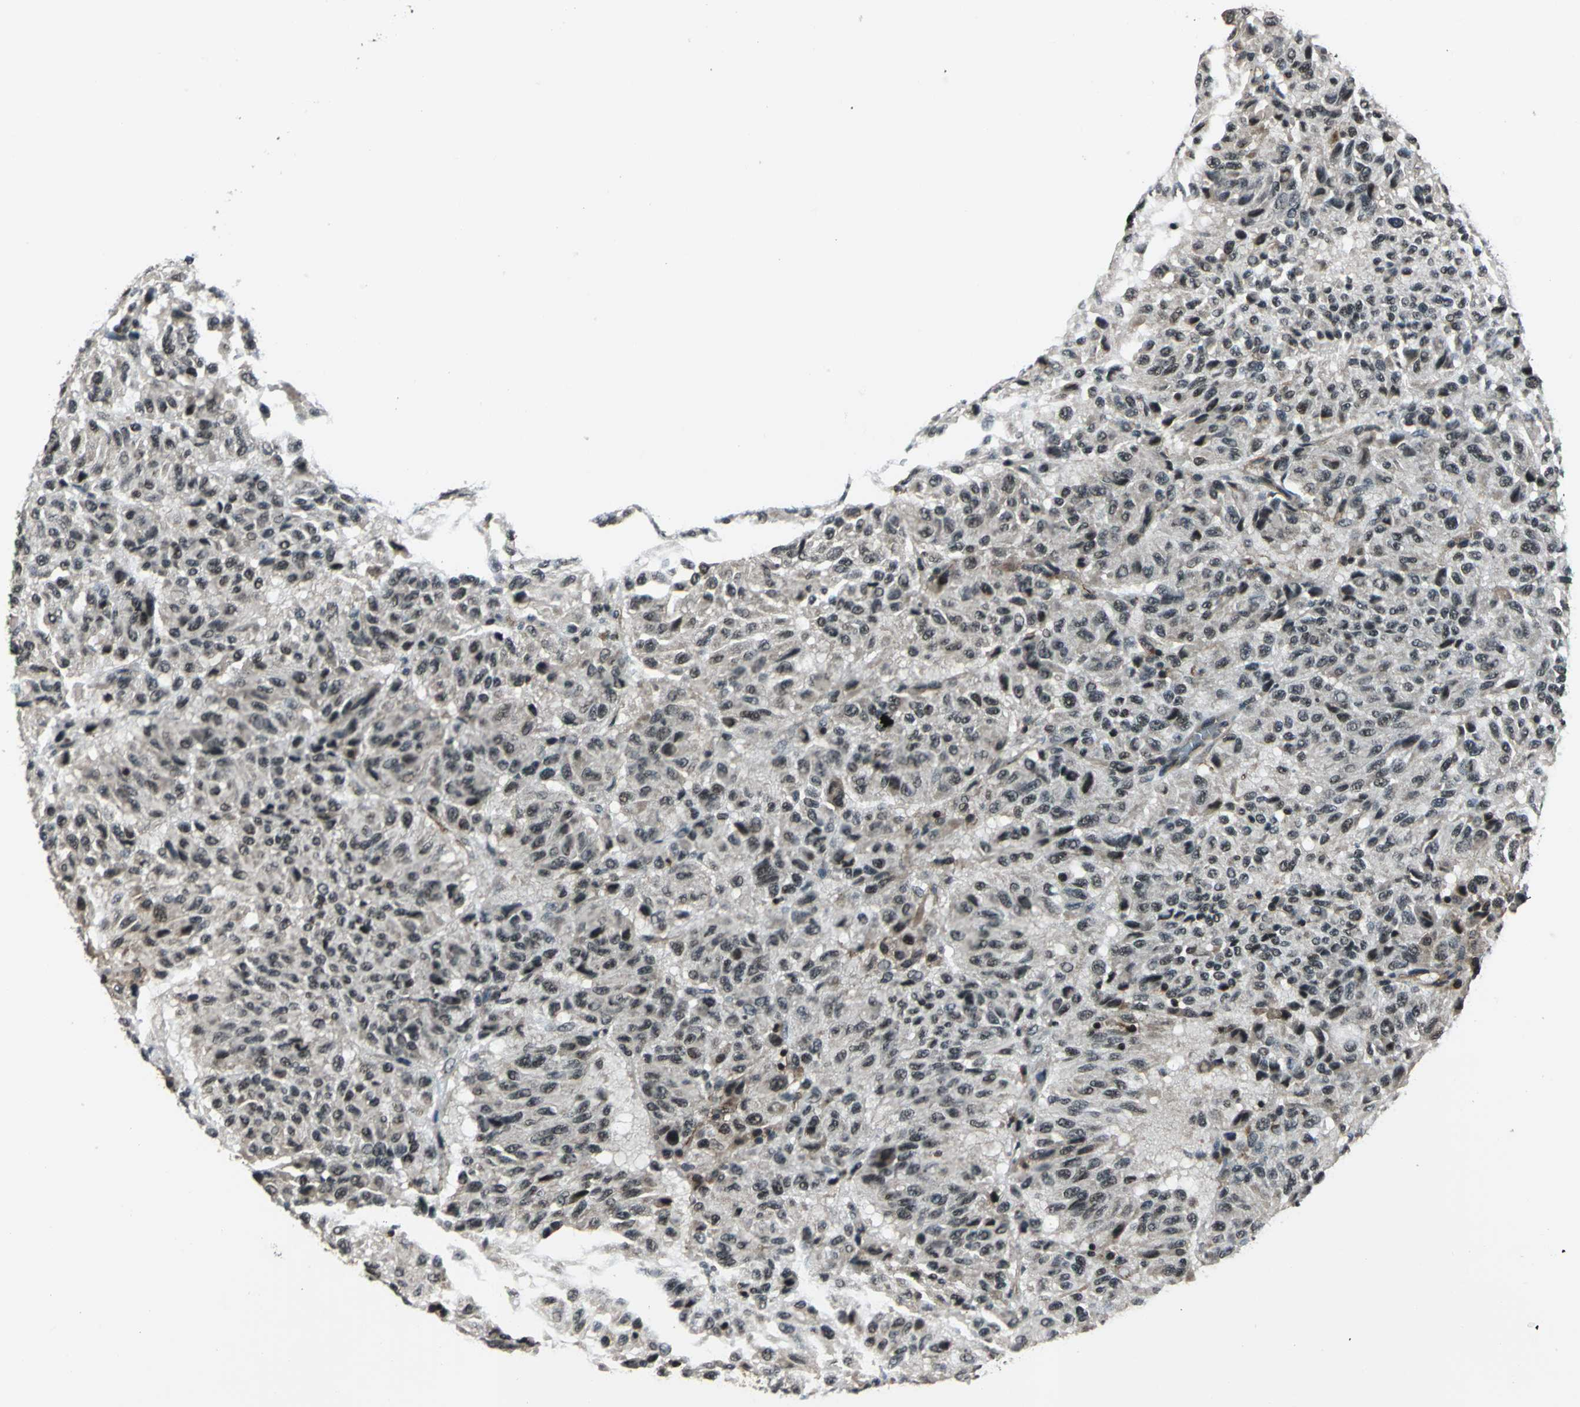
{"staining": {"intensity": "weak", "quantity": "<25%", "location": "nuclear"}, "tissue": "melanoma", "cell_type": "Tumor cells", "image_type": "cancer", "snomed": [{"axis": "morphology", "description": "Malignant melanoma, Metastatic site"}, {"axis": "topography", "description": "Lung"}], "caption": "Immunohistochemistry photomicrograph of human malignant melanoma (metastatic site) stained for a protein (brown), which exhibits no expression in tumor cells. (DAB immunohistochemistry (IHC), high magnification).", "gene": "NR2C2", "patient": {"sex": "male", "age": 64}}